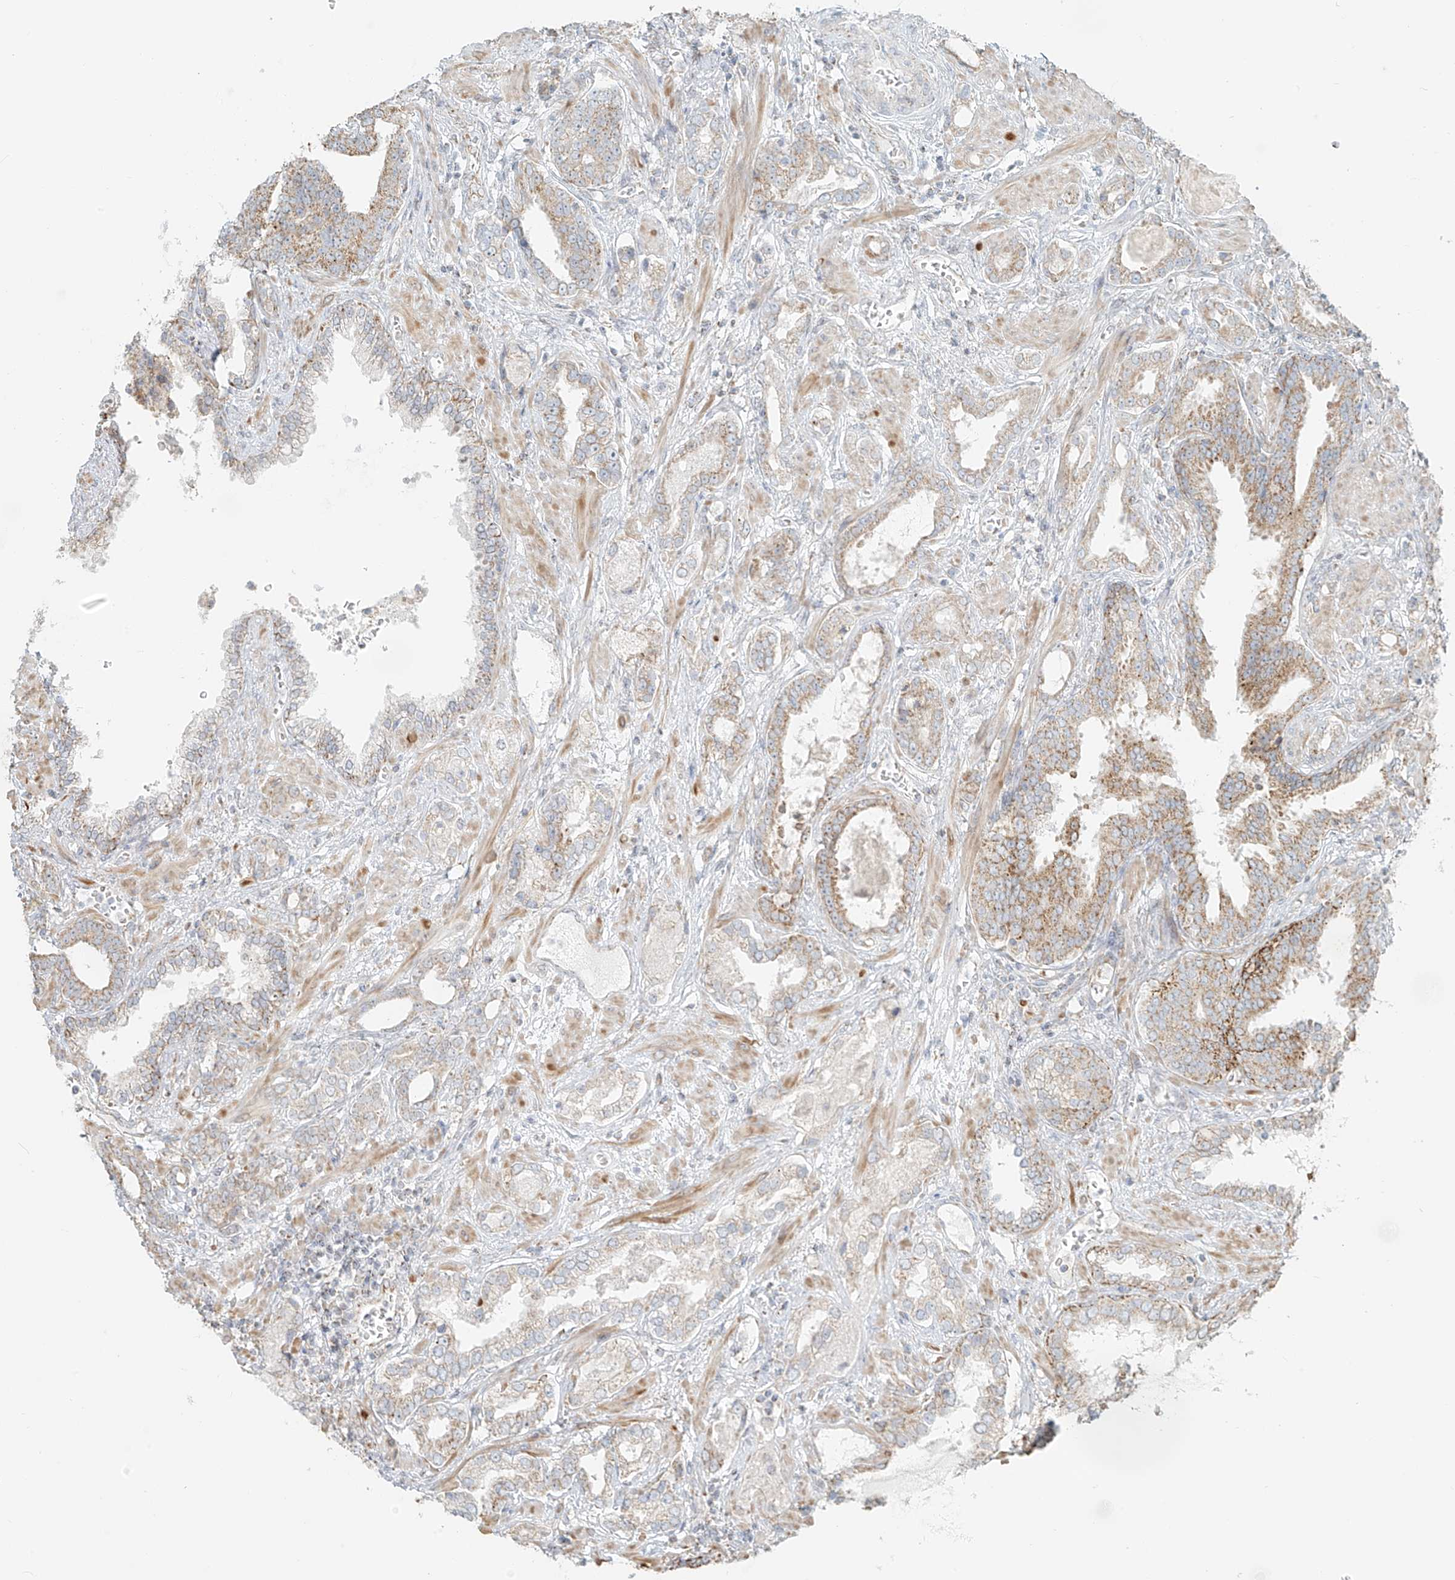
{"staining": {"intensity": "weak", "quantity": ">75%", "location": "cytoplasmic/membranous"}, "tissue": "prostate cancer", "cell_type": "Tumor cells", "image_type": "cancer", "snomed": [{"axis": "morphology", "description": "Adenocarcinoma, High grade"}, {"axis": "topography", "description": "Prostate and seminal vesicle, NOS"}], "caption": "Tumor cells exhibit low levels of weak cytoplasmic/membranous expression in about >75% of cells in prostate adenocarcinoma (high-grade).", "gene": "UST", "patient": {"sex": "male", "age": 67}}